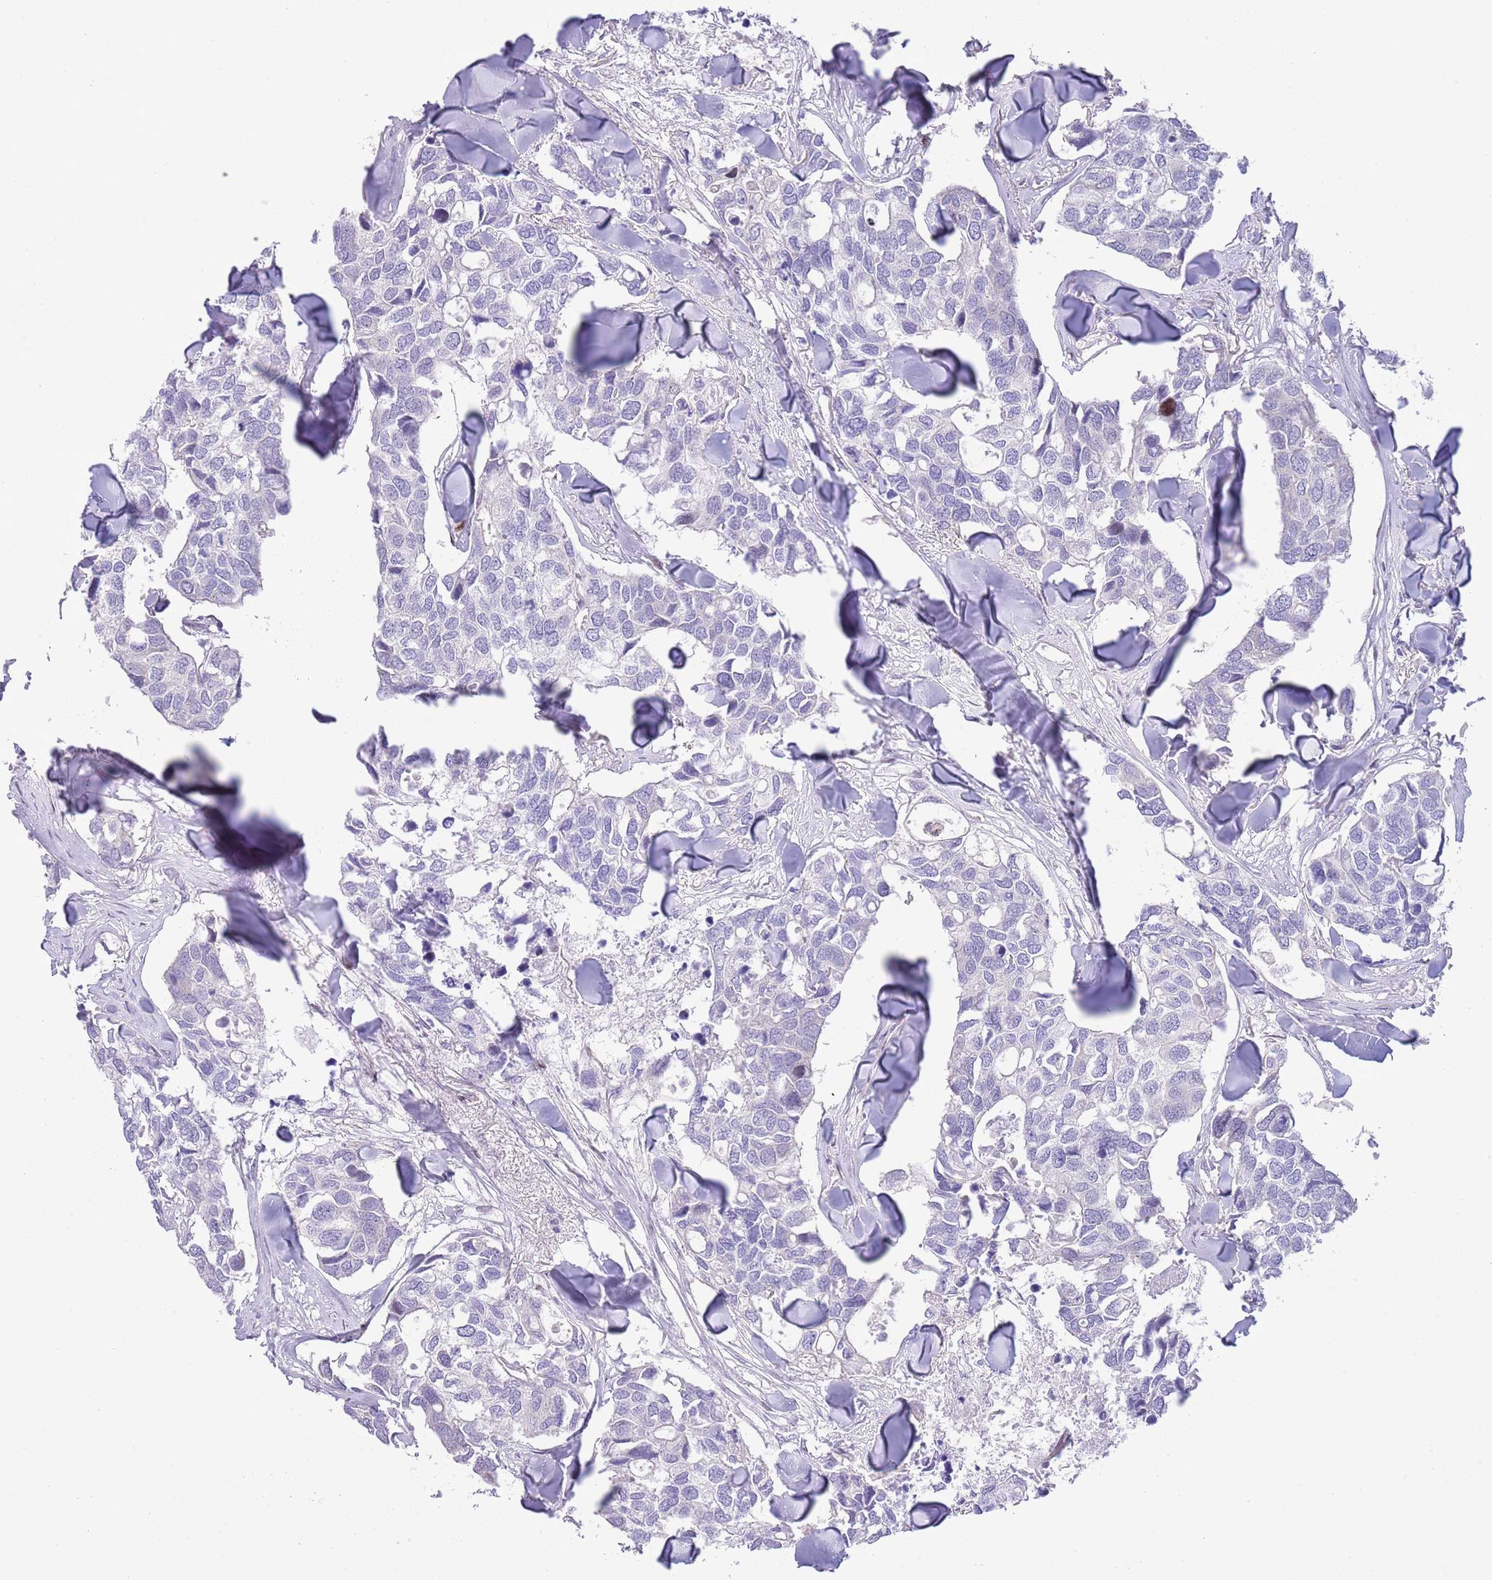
{"staining": {"intensity": "negative", "quantity": "none", "location": "none"}, "tissue": "breast cancer", "cell_type": "Tumor cells", "image_type": "cancer", "snomed": [{"axis": "morphology", "description": "Duct carcinoma"}, {"axis": "topography", "description": "Breast"}], "caption": "A photomicrograph of breast cancer stained for a protein demonstrates no brown staining in tumor cells.", "gene": "ANO8", "patient": {"sex": "female", "age": 83}}